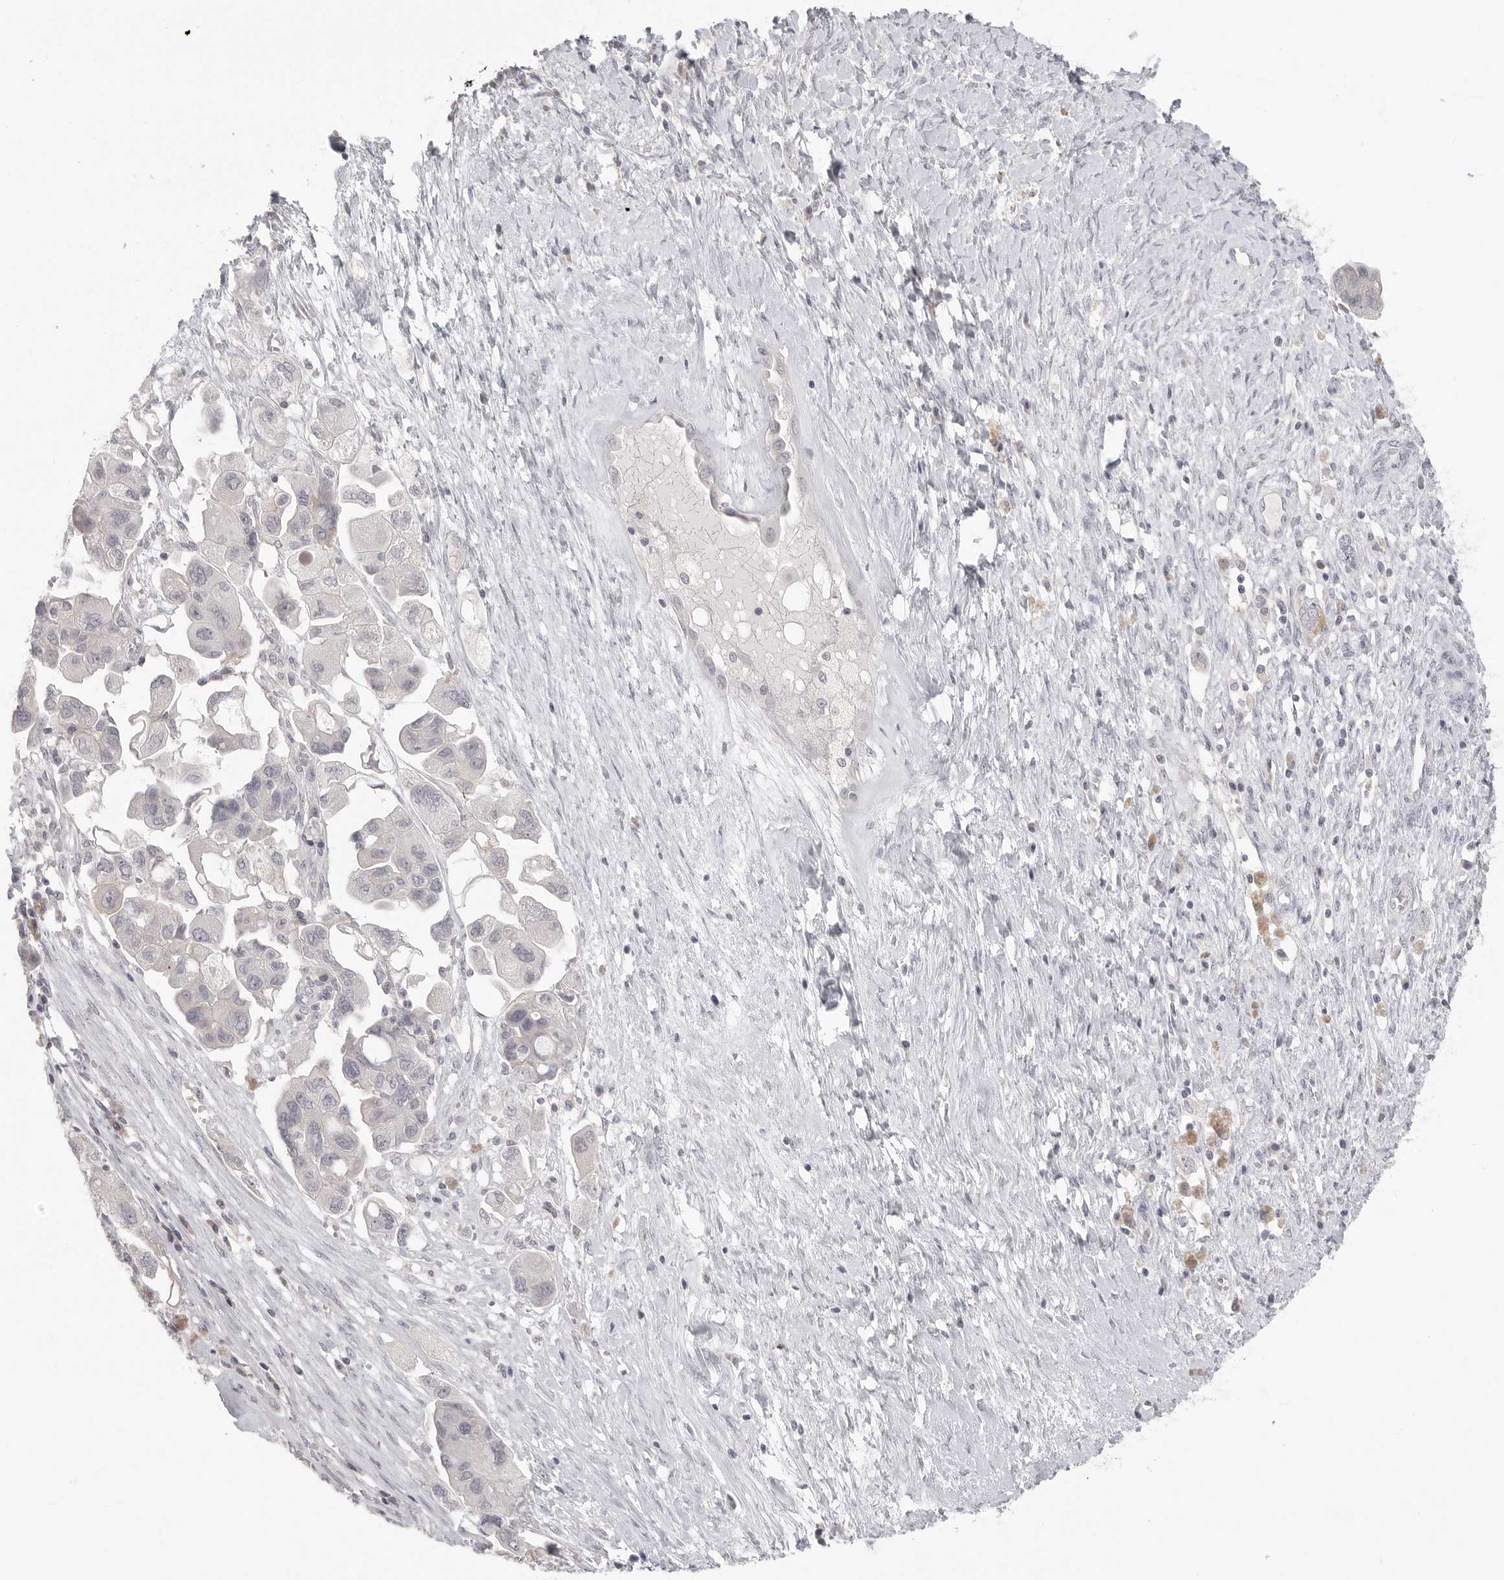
{"staining": {"intensity": "negative", "quantity": "none", "location": "none"}, "tissue": "ovarian cancer", "cell_type": "Tumor cells", "image_type": "cancer", "snomed": [{"axis": "morphology", "description": "Carcinoma, NOS"}, {"axis": "morphology", "description": "Cystadenocarcinoma, serous, NOS"}, {"axis": "topography", "description": "Ovary"}], "caption": "There is no significant expression in tumor cells of ovarian cancer.", "gene": "HMGCS2", "patient": {"sex": "female", "age": 69}}